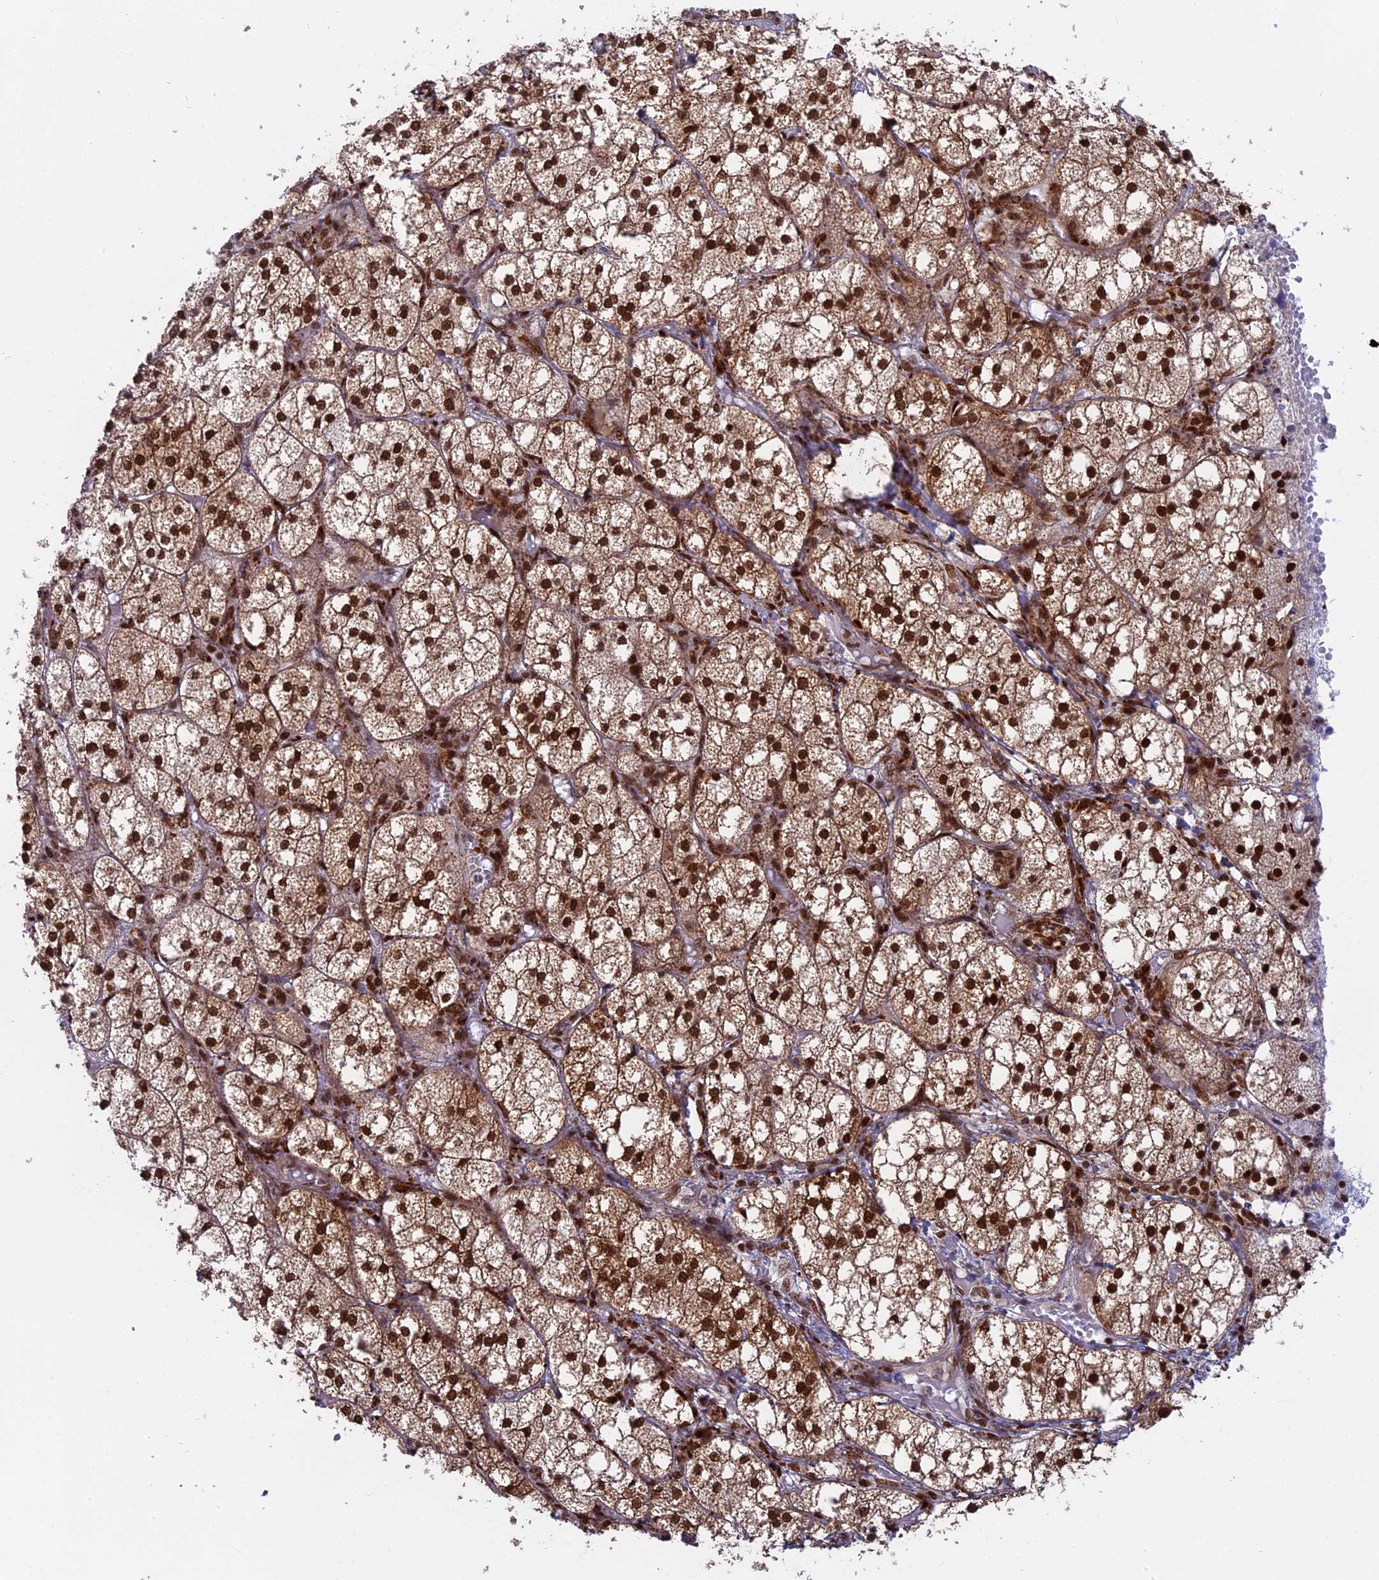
{"staining": {"intensity": "strong", "quantity": ">75%", "location": "cytoplasmic/membranous,nuclear"}, "tissue": "adrenal gland", "cell_type": "Glandular cells", "image_type": "normal", "snomed": [{"axis": "morphology", "description": "Normal tissue, NOS"}, {"axis": "topography", "description": "Adrenal gland"}], "caption": "Protein expression by immunohistochemistry demonstrates strong cytoplasmic/membranous,nuclear expression in approximately >75% of glandular cells in normal adrenal gland.", "gene": "RAMACL", "patient": {"sex": "female", "age": 61}}